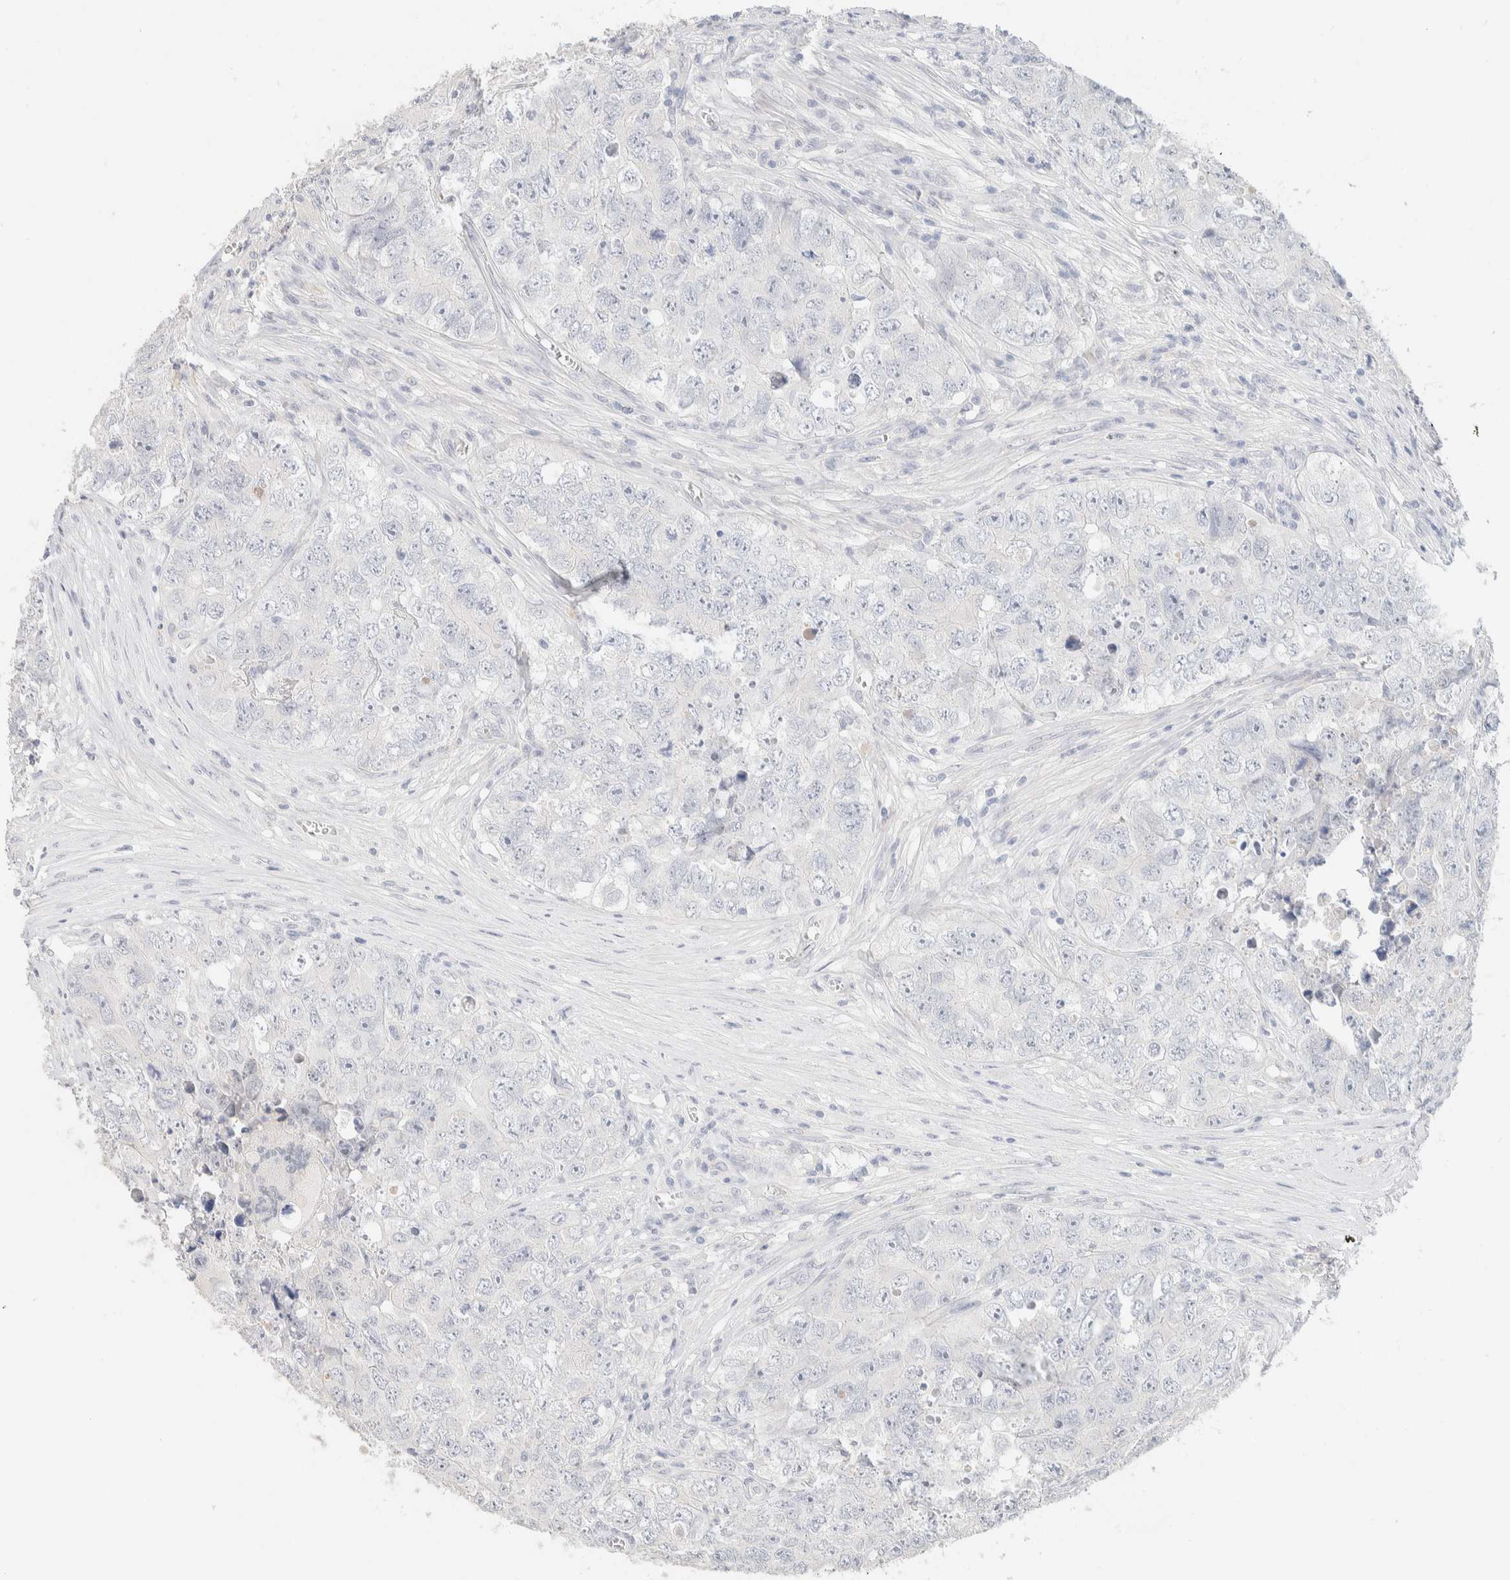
{"staining": {"intensity": "negative", "quantity": "none", "location": "none"}, "tissue": "testis cancer", "cell_type": "Tumor cells", "image_type": "cancer", "snomed": [{"axis": "morphology", "description": "Seminoma, NOS"}, {"axis": "morphology", "description": "Carcinoma, Embryonal, NOS"}, {"axis": "topography", "description": "Testis"}], "caption": "DAB immunohistochemical staining of human testis cancer (embryonal carcinoma) shows no significant positivity in tumor cells.", "gene": "RIDA", "patient": {"sex": "male", "age": 43}}